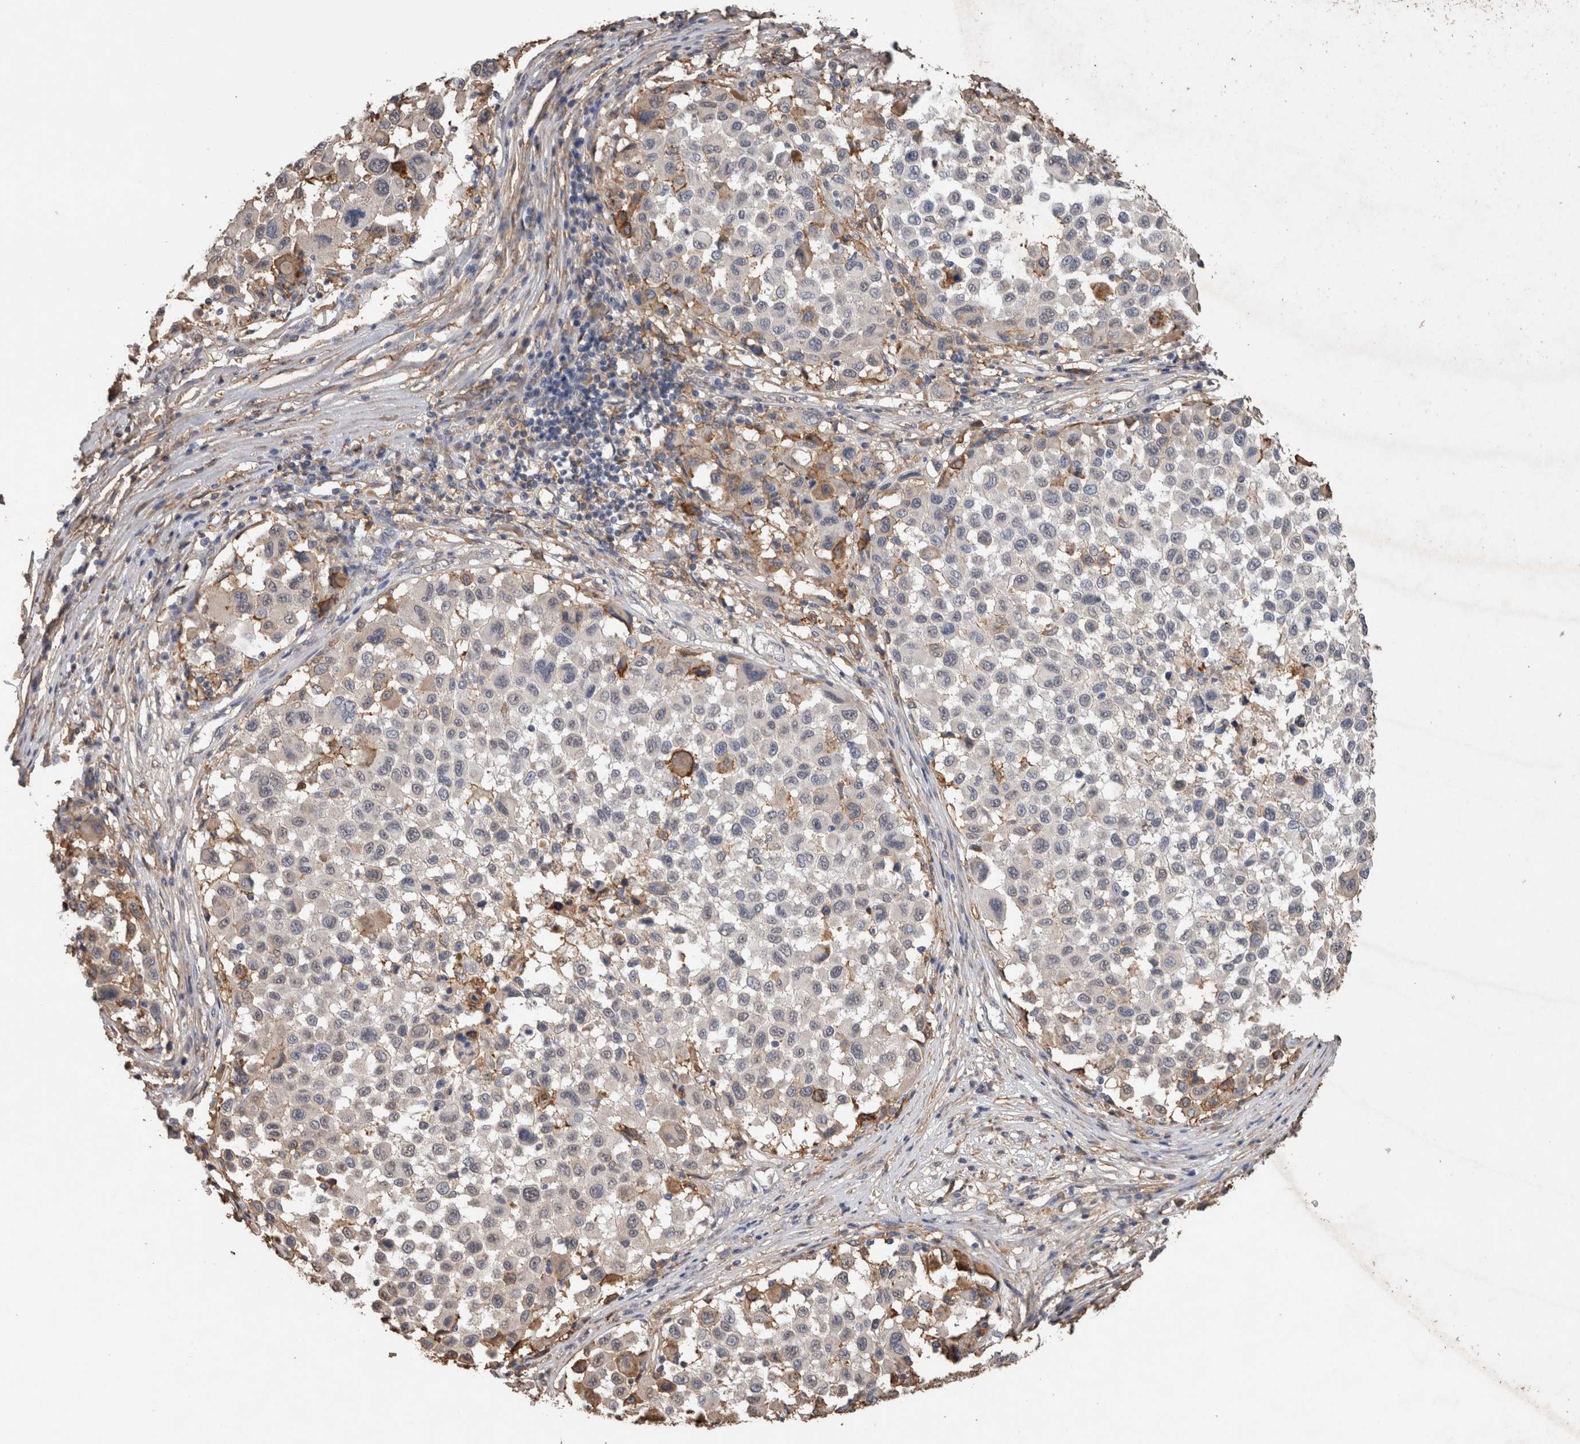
{"staining": {"intensity": "weak", "quantity": "<25%", "location": "cytoplasmic/membranous"}, "tissue": "melanoma", "cell_type": "Tumor cells", "image_type": "cancer", "snomed": [{"axis": "morphology", "description": "Malignant melanoma, Metastatic site"}, {"axis": "topography", "description": "Lymph node"}], "caption": "Tumor cells are negative for protein expression in human malignant melanoma (metastatic site).", "gene": "S100A10", "patient": {"sex": "male", "age": 61}}